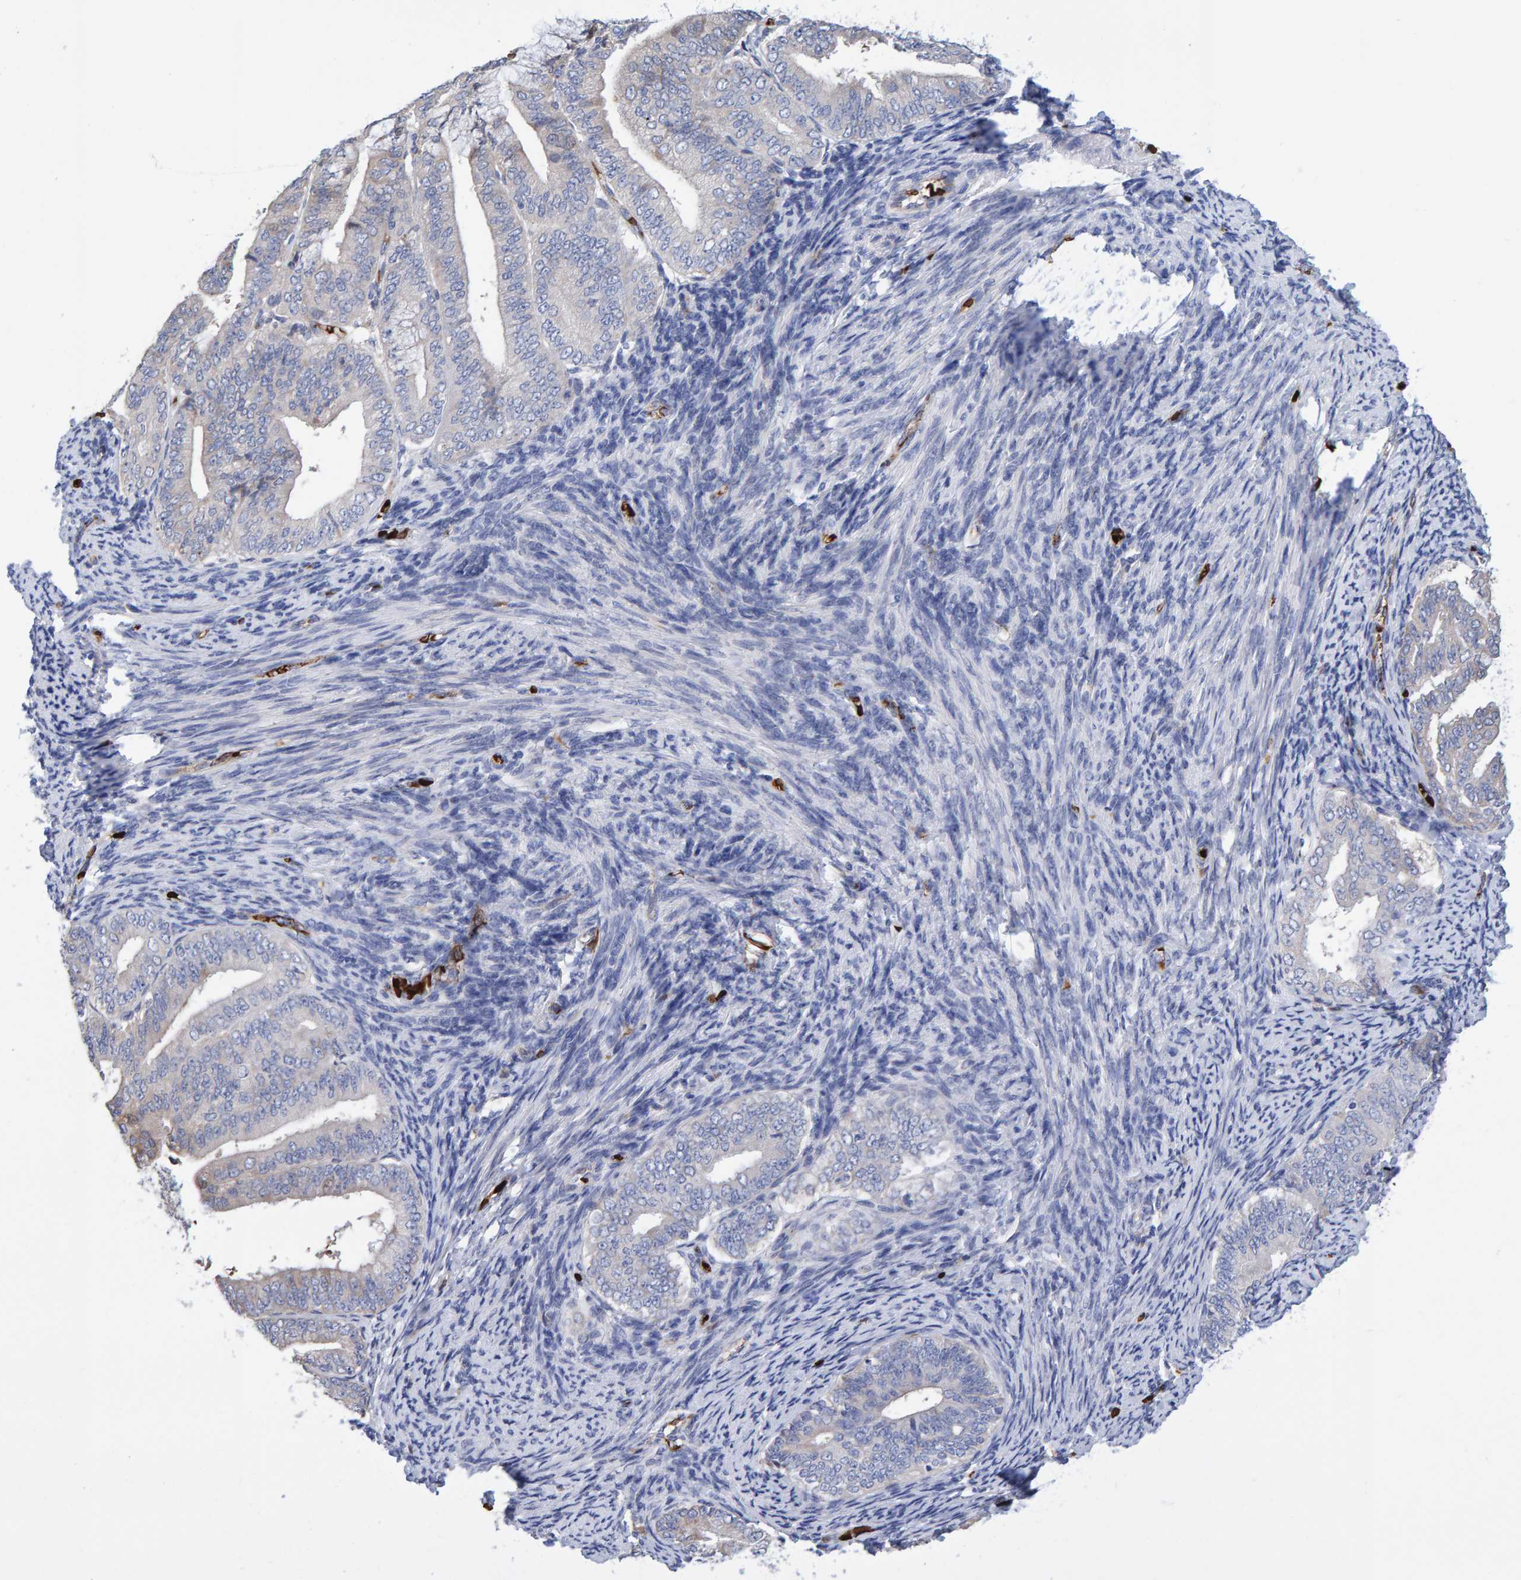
{"staining": {"intensity": "weak", "quantity": "<25%", "location": "cytoplasmic/membranous"}, "tissue": "endometrial cancer", "cell_type": "Tumor cells", "image_type": "cancer", "snomed": [{"axis": "morphology", "description": "Adenocarcinoma, NOS"}, {"axis": "topography", "description": "Endometrium"}], "caption": "DAB (3,3'-diaminobenzidine) immunohistochemical staining of human endometrial cancer demonstrates no significant positivity in tumor cells.", "gene": "VPS9D1", "patient": {"sex": "female", "age": 63}}